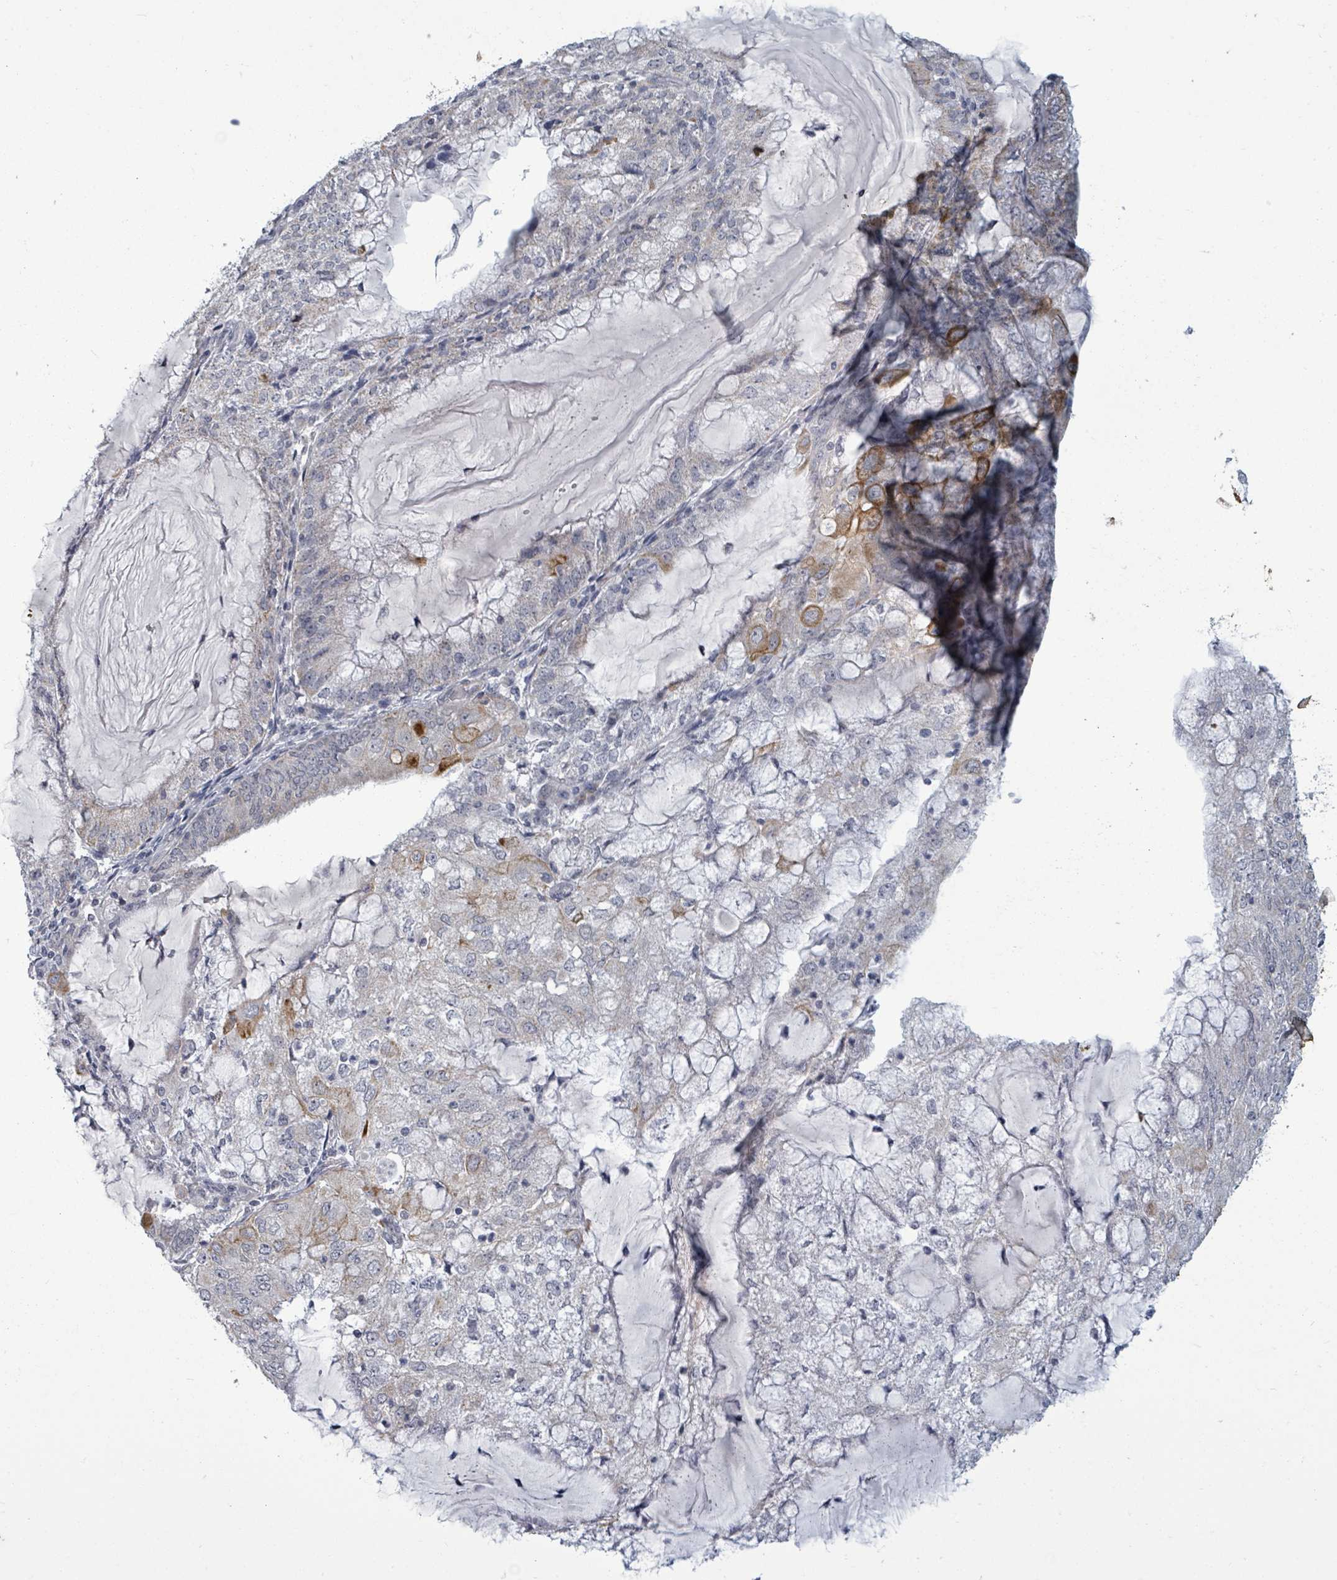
{"staining": {"intensity": "strong", "quantity": "<25%", "location": "cytoplasmic/membranous"}, "tissue": "endometrial cancer", "cell_type": "Tumor cells", "image_type": "cancer", "snomed": [{"axis": "morphology", "description": "Adenocarcinoma, NOS"}, {"axis": "topography", "description": "Endometrium"}], "caption": "A brown stain labels strong cytoplasmic/membranous staining of a protein in human endometrial cancer tumor cells.", "gene": "PTPN20", "patient": {"sex": "female", "age": 81}}